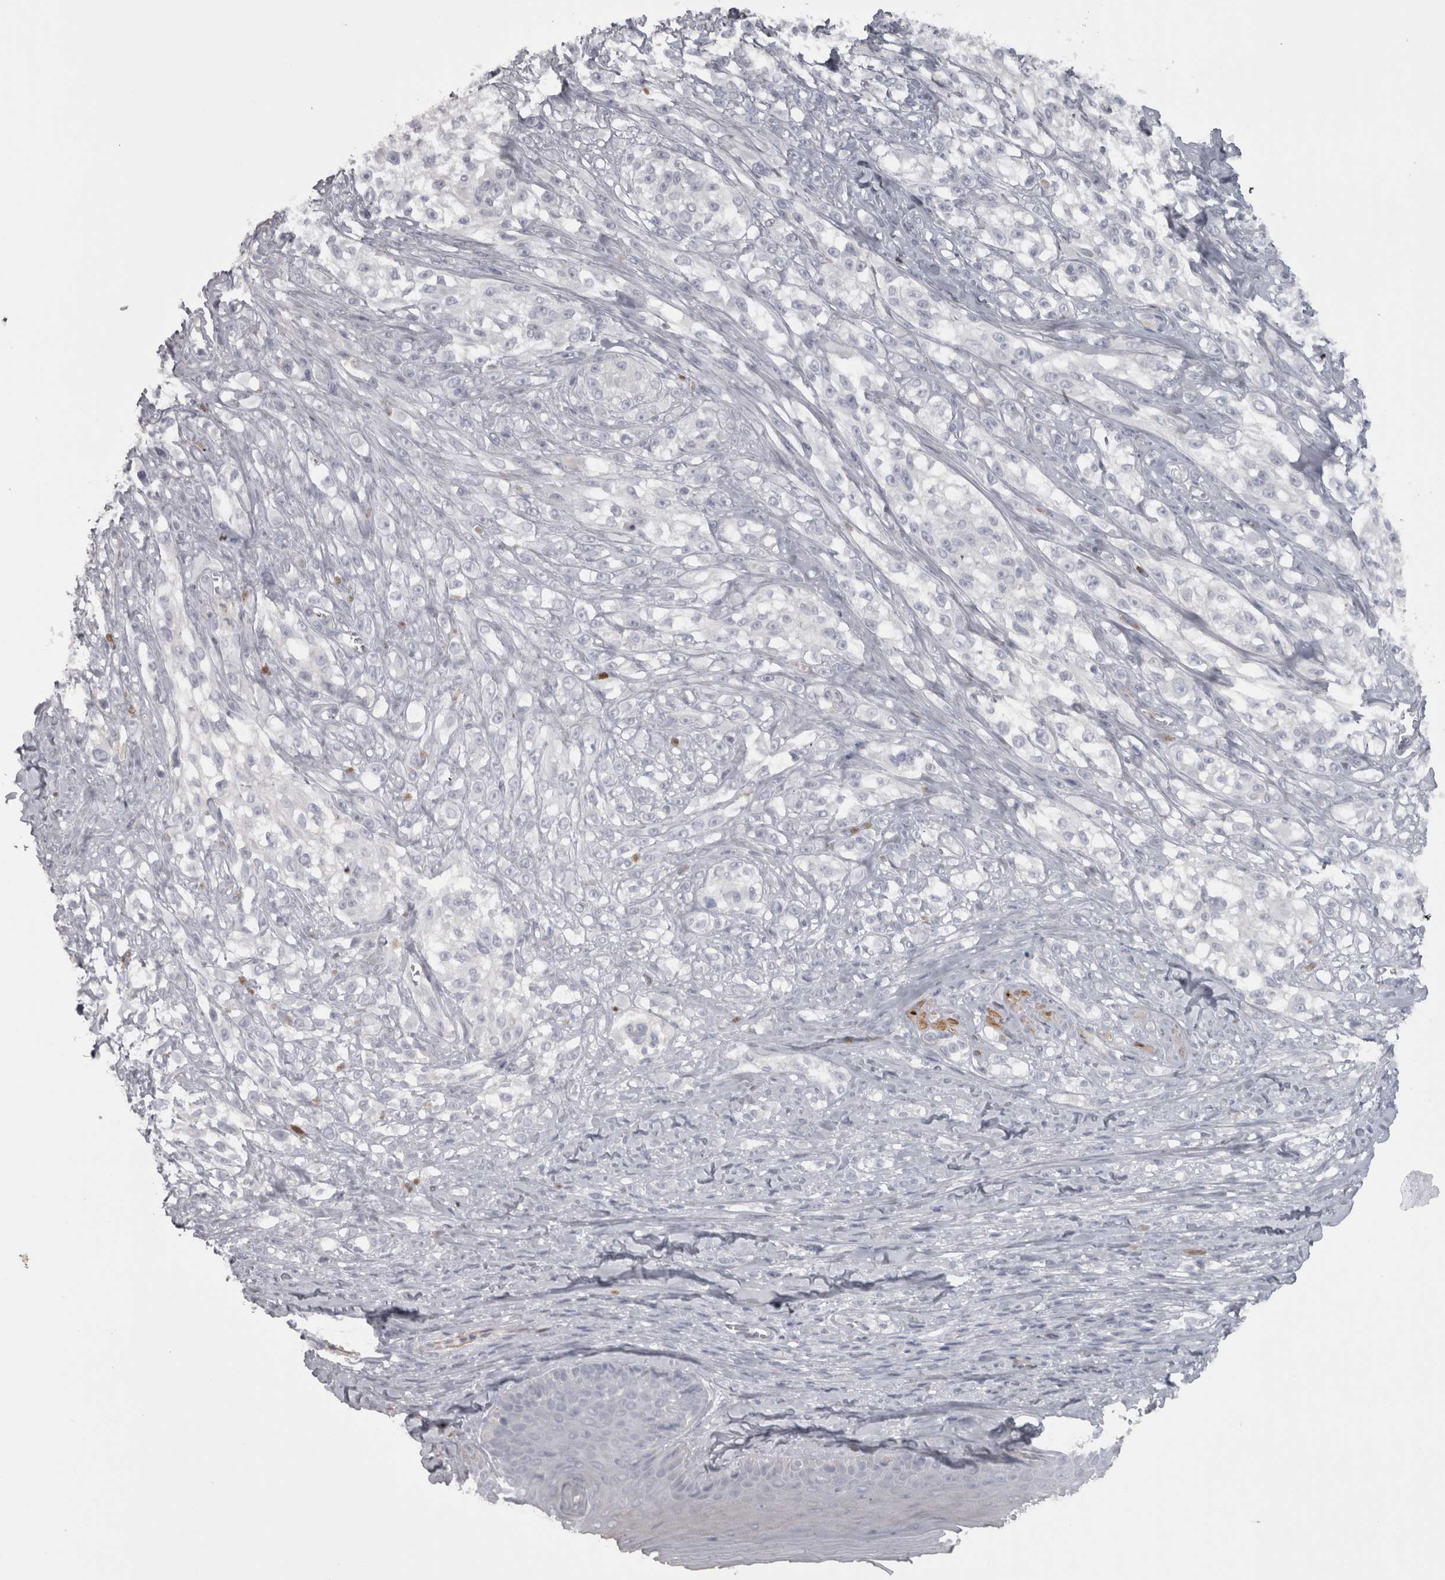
{"staining": {"intensity": "negative", "quantity": "none", "location": "none"}, "tissue": "melanoma", "cell_type": "Tumor cells", "image_type": "cancer", "snomed": [{"axis": "morphology", "description": "Malignant melanoma, NOS"}, {"axis": "topography", "description": "Skin of head"}], "caption": "Malignant melanoma stained for a protein using immunohistochemistry (IHC) demonstrates no positivity tumor cells.", "gene": "PPP1R12B", "patient": {"sex": "male", "age": 83}}